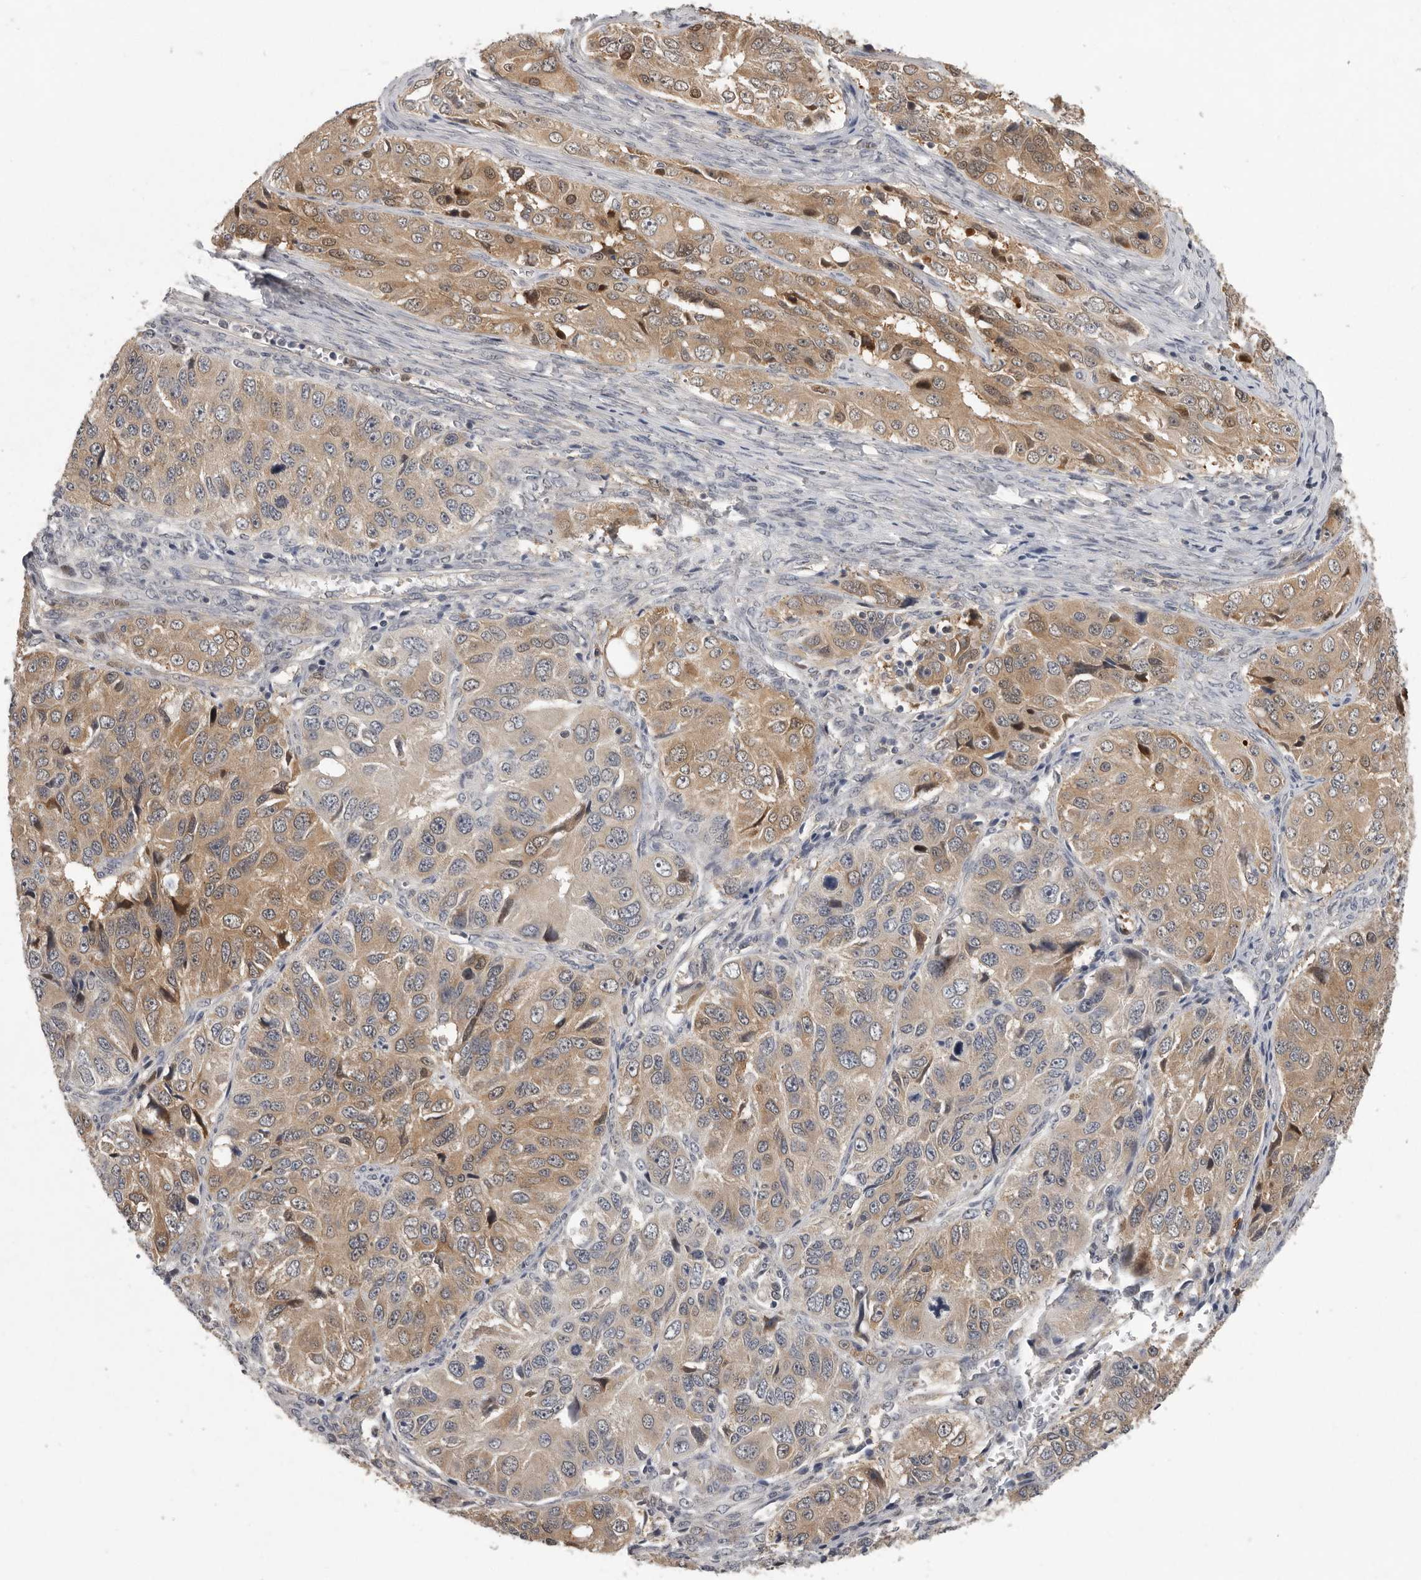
{"staining": {"intensity": "moderate", "quantity": ">75%", "location": "cytoplasmic/membranous"}, "tissue": "ovarian cancer", "cell_type": "Tumor cells", "image_type": "cancer", "snomed": [{"axis": "morphology", "description": "Carcinoma, endometroid"}, {"axis": "topography", "description": "Ovary"}], "caption": "High-magnification brightfield microscopy of ovarian endometroid carcinoma stained with DAB (brown) and counterstained with hematoxylin (blue). tumor cells exhibit moderate cytoplasmic/membranous staining is seen in approximately>75% of cells.", "gene": "RALGPS2", "patient": {"sex": "female", "age": 51}}